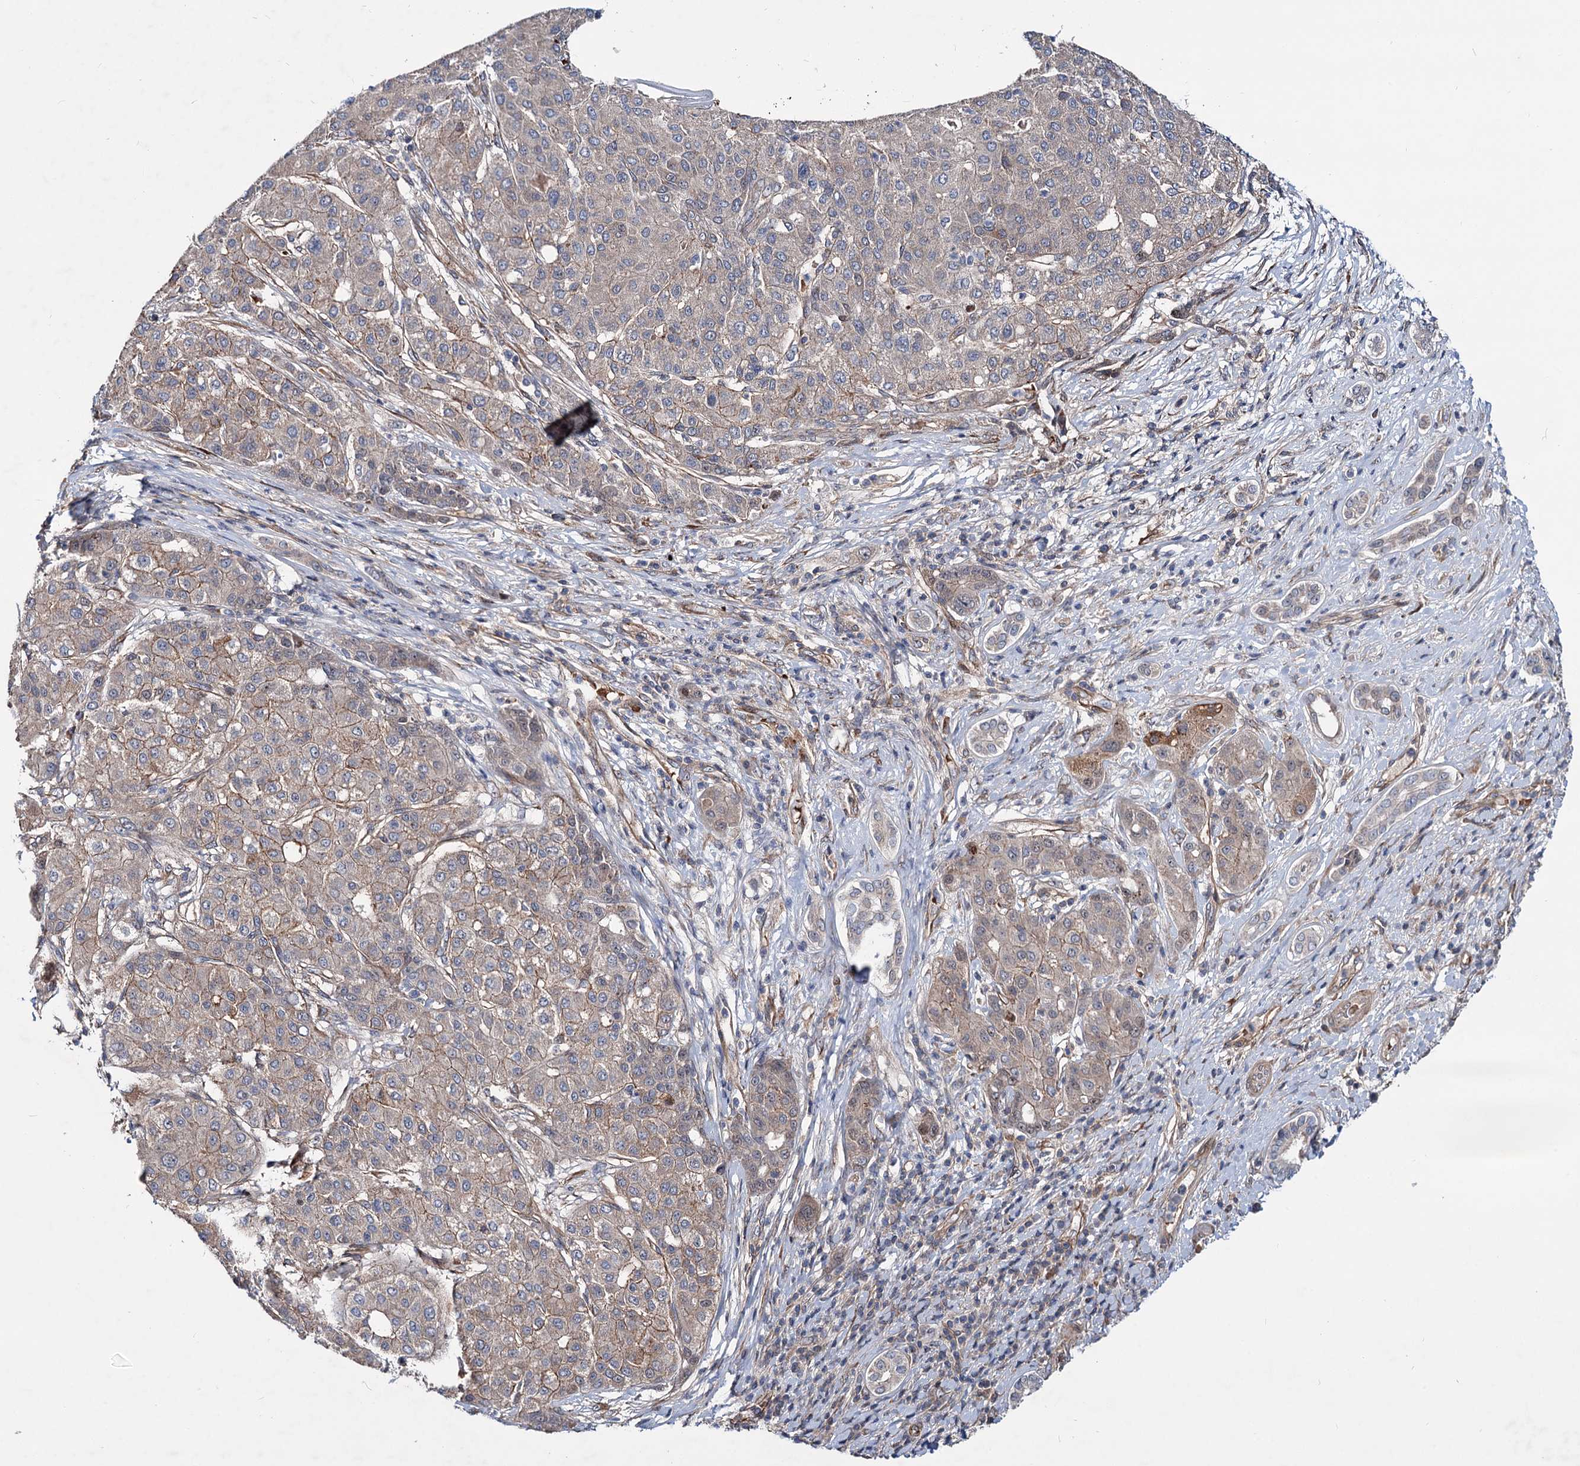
{"staining": {"intensity": "weak", "quantity": "25%-75%", "location": "cytoplasmic/membranous"}, "tissue": "liver cancer", "cell_type": "Tumor cells", "image_type": "cancer", "snomed": [{"axis": "morphology", "description": "Carcinoma, Hepatocellular, NOS"}, {"axis": "topography", "description": "Liver"}], "caption": "Protein staining shows weak cytoplasmic/membranous expression in about 25%-75% of tumor cells in liver cancer.", "gene": "PTDSS2", "patient": {"sex": "male", "age": 65}}